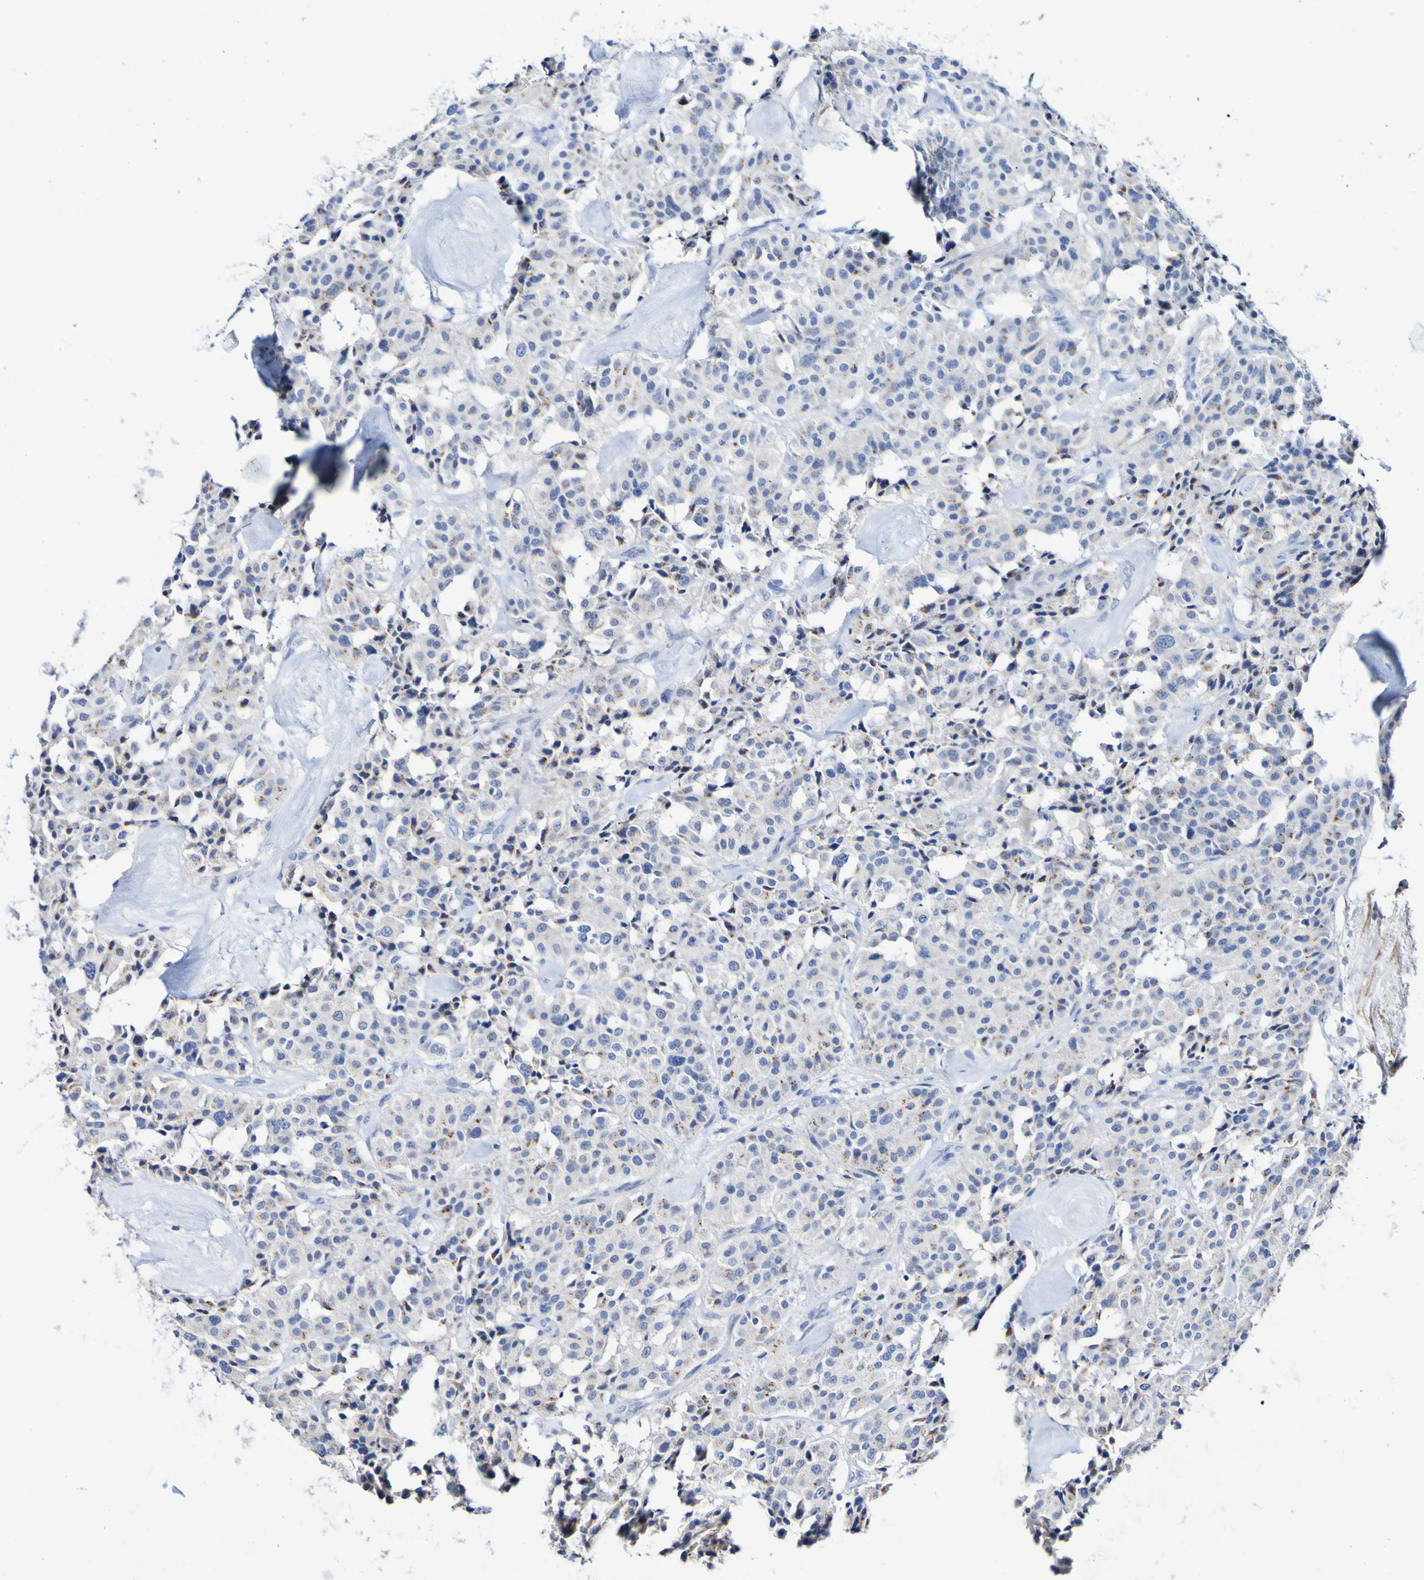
{"staining": {"intensity": "negative", "quantity": "none", "location": "none"}, "tissue": "carcinoid", "cell_type": "Tumor cells", "image_type": "cancer", "snomed": [{"axis": "morphology", "description": "Carcinoid, malignant, NOS"}, {"axis": "topography", "description": "Lung"}], "caption": "DAB (3,3'-diaminobenzidine) immunohistochemical staining of carcinoid displays no significant positivity in tumor cells.", "gene": "SGCB", "patient": {"sex": "male", "age": 30}}